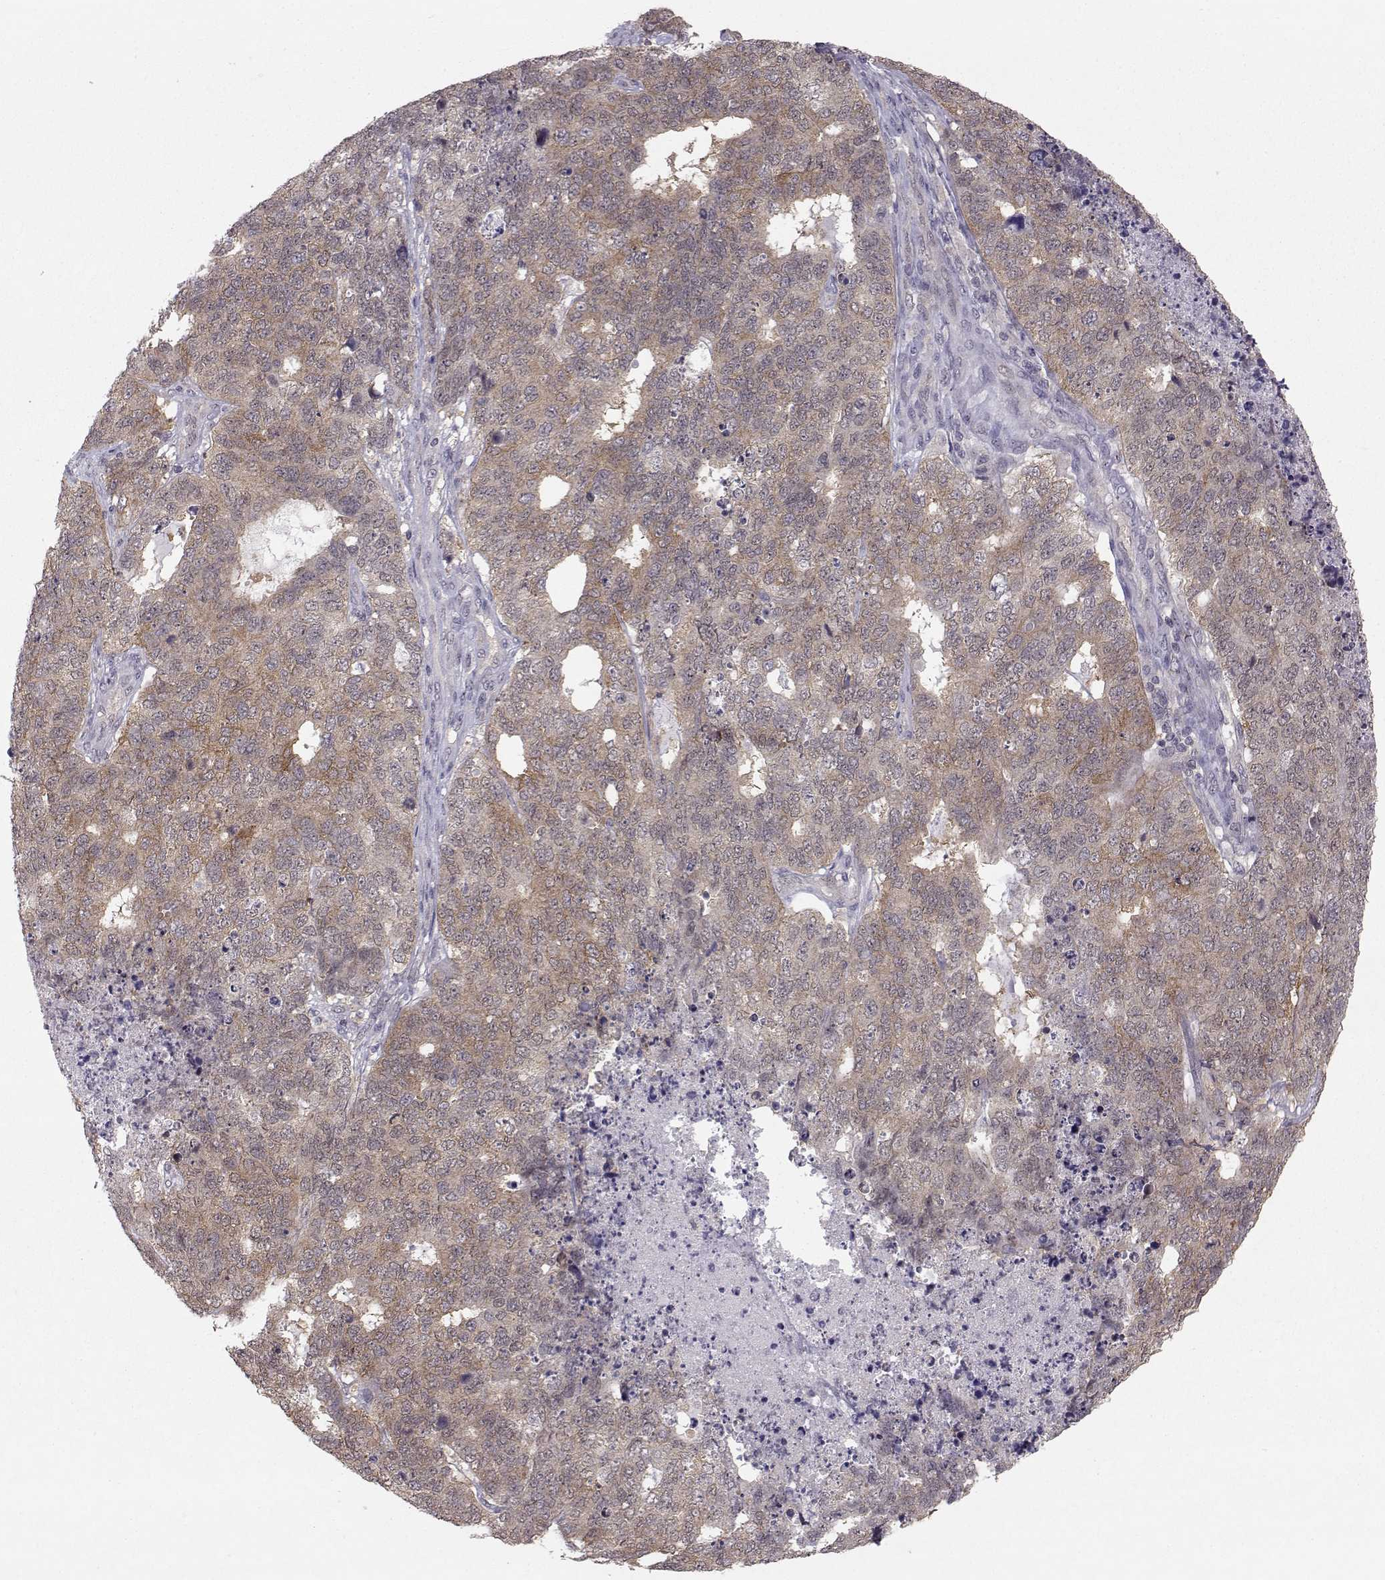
{"staining": {"intensity": "moderate", "quantity": "25%-75%", "location": "cytoplasmic/membranous"}, "tissue": "cervical cancer", "cell_type": "Tumor cells", "image_type": "cancer", "snomed": [{"axis": "morphology", "description": "Squamous cell carcinoma, NOS"}, {"axis": "topography", "description": "Cervix"}], "caption": "Immunohistochemical staining of cervical squamous cell carcinoma exhibits medium levels of moderate cytoplasmic/membranous protein staining in approximately 25%-75% of tumor cells.", "gene": "KIF13B", "patient": {"sex": "female", "age": 63}}